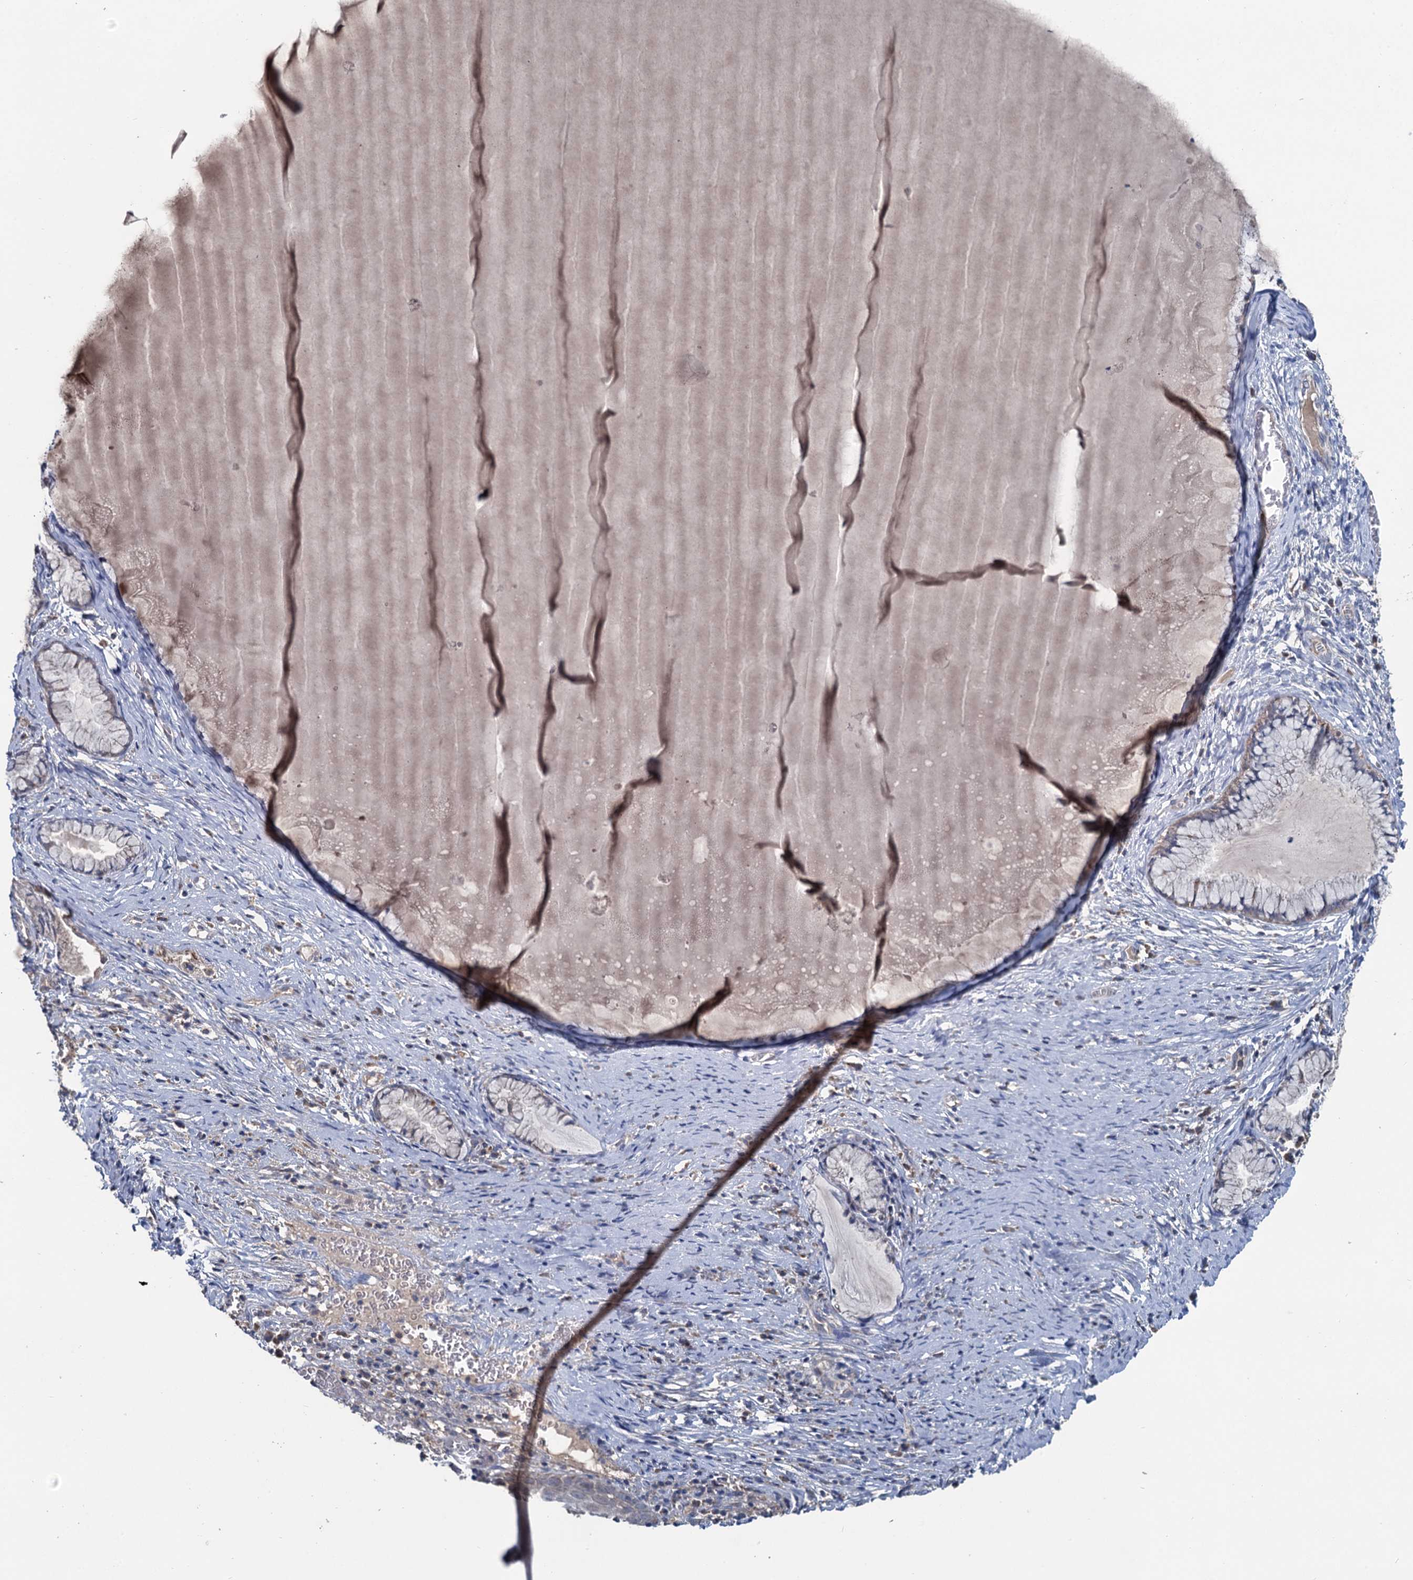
{"staining": {"intensity": "negative", "quantity": "none", "location": "none"}, "tissue": "cervix", "cell_type": "Glandular cells", "image_type": "normal", "snomed": [{"axis": "morphology", "description": "Normal tissue, NOS"}, {"axis": "topography", "description": "Cervix"}], "caption": "Immunohistochemistry (IHC) histopathology image of unremarkable human cervix stained for a protein (brown), which displays no expression in glandular cells. (DAB (3,3'-diaminobenzidine) IHC with hematoxylin counter stain).", "gene": "METTL4", "patient": {"sex": "female", "age": 42}}